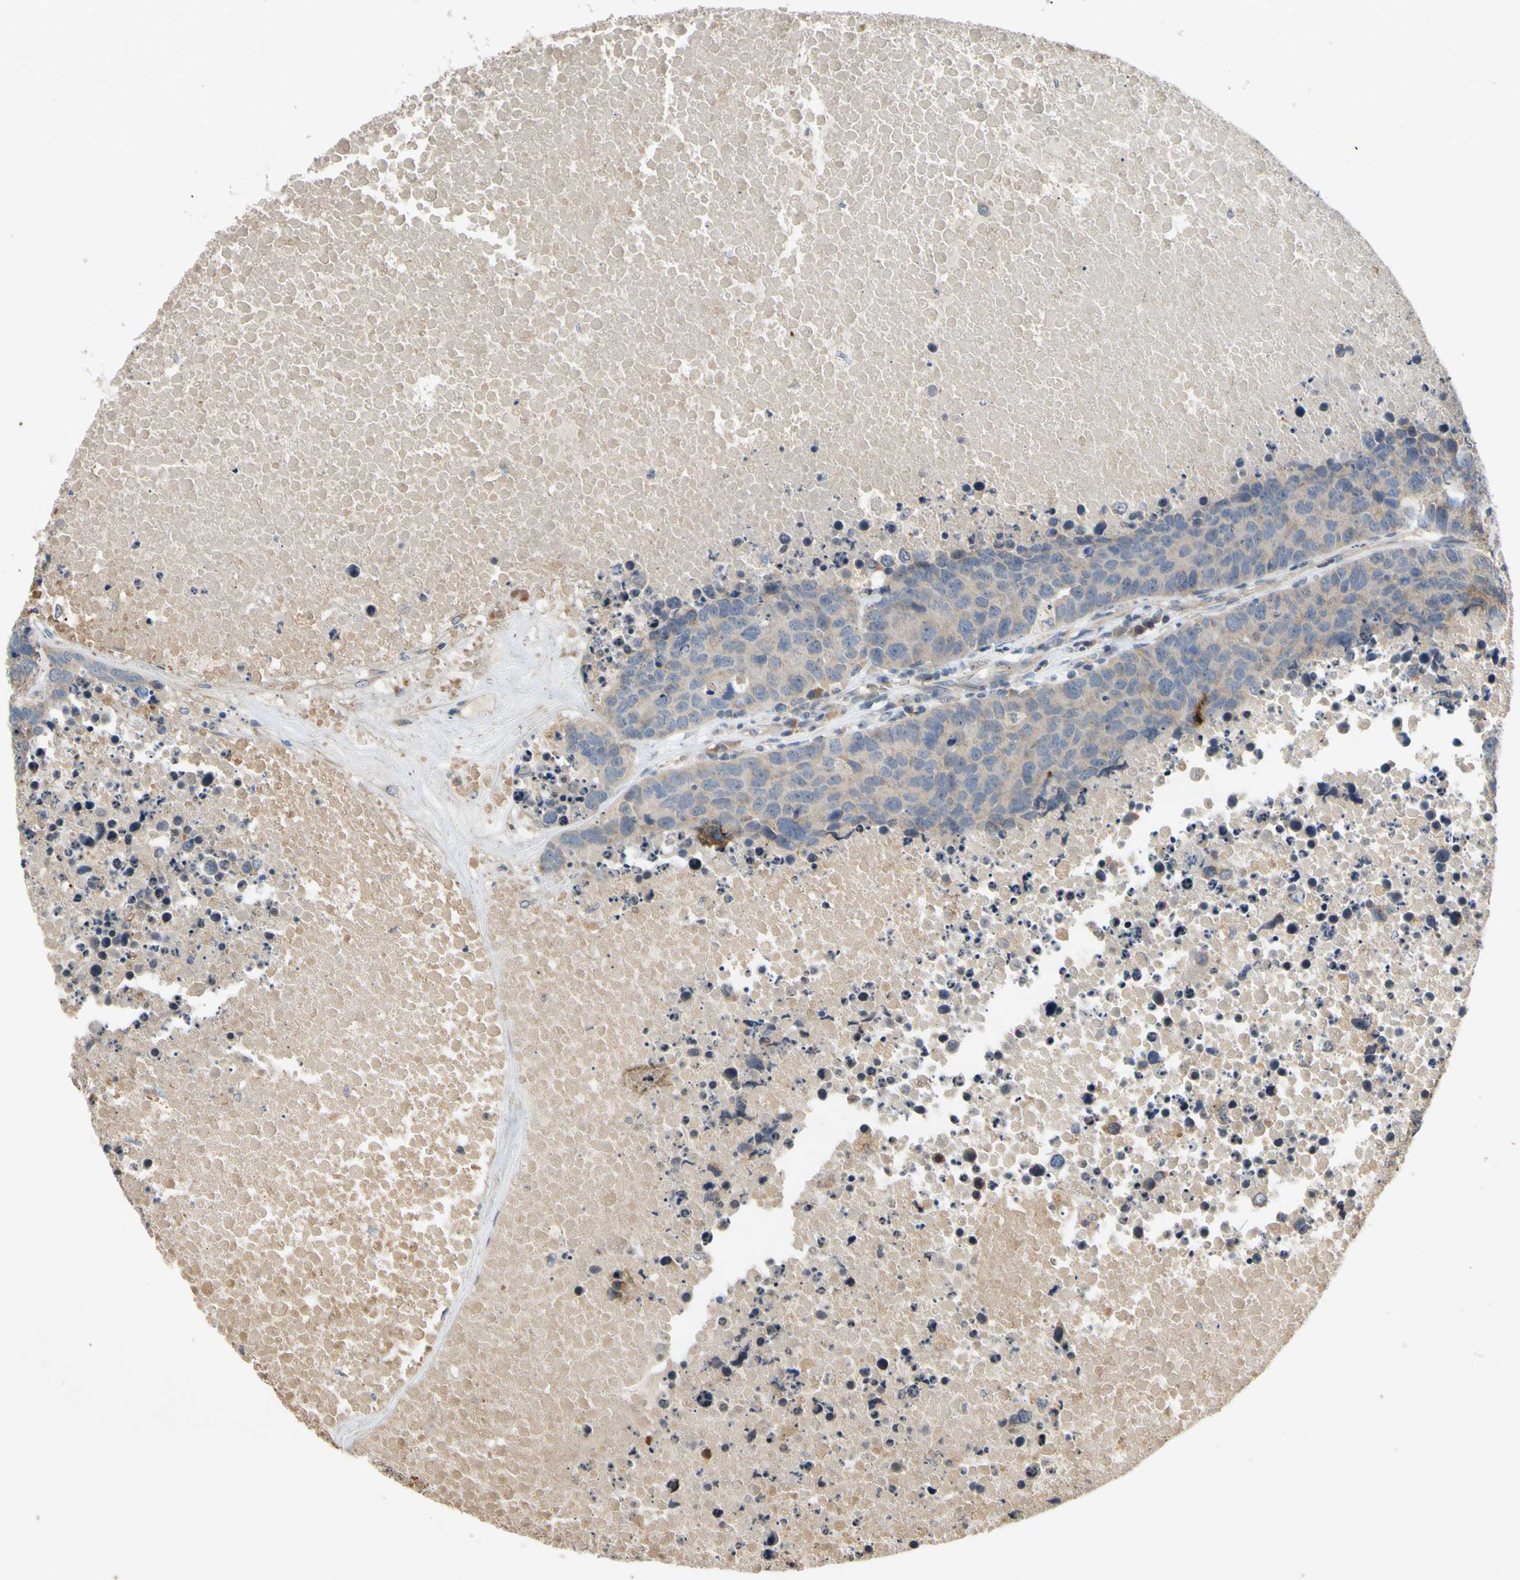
{"staining": {"intensity": "weak", "quantity": "25%-75%", "location": "cytoplasmic/membranous"}, "tissue": "carcinoid", "cell_type": "Tumor cells", "image_type": "cancer", "snomed": [{"axis": "morphology", "description": "Carcinoid, malignant, NOS"}, {"axis": "topography", "description": "Lung"}], "caption": "Immunohistochemical staining of human malignant carcinoid exhibits low levels of weak cytoplasmic/membranous staining in about 25%-75% of tumor cells. Using DAB (brown) and hematoxylin (blue) stains, captured at high magnification using brightfield microscopy.", "gene": "PARD6A", "patient": {"sex": "male", "age": 60}}